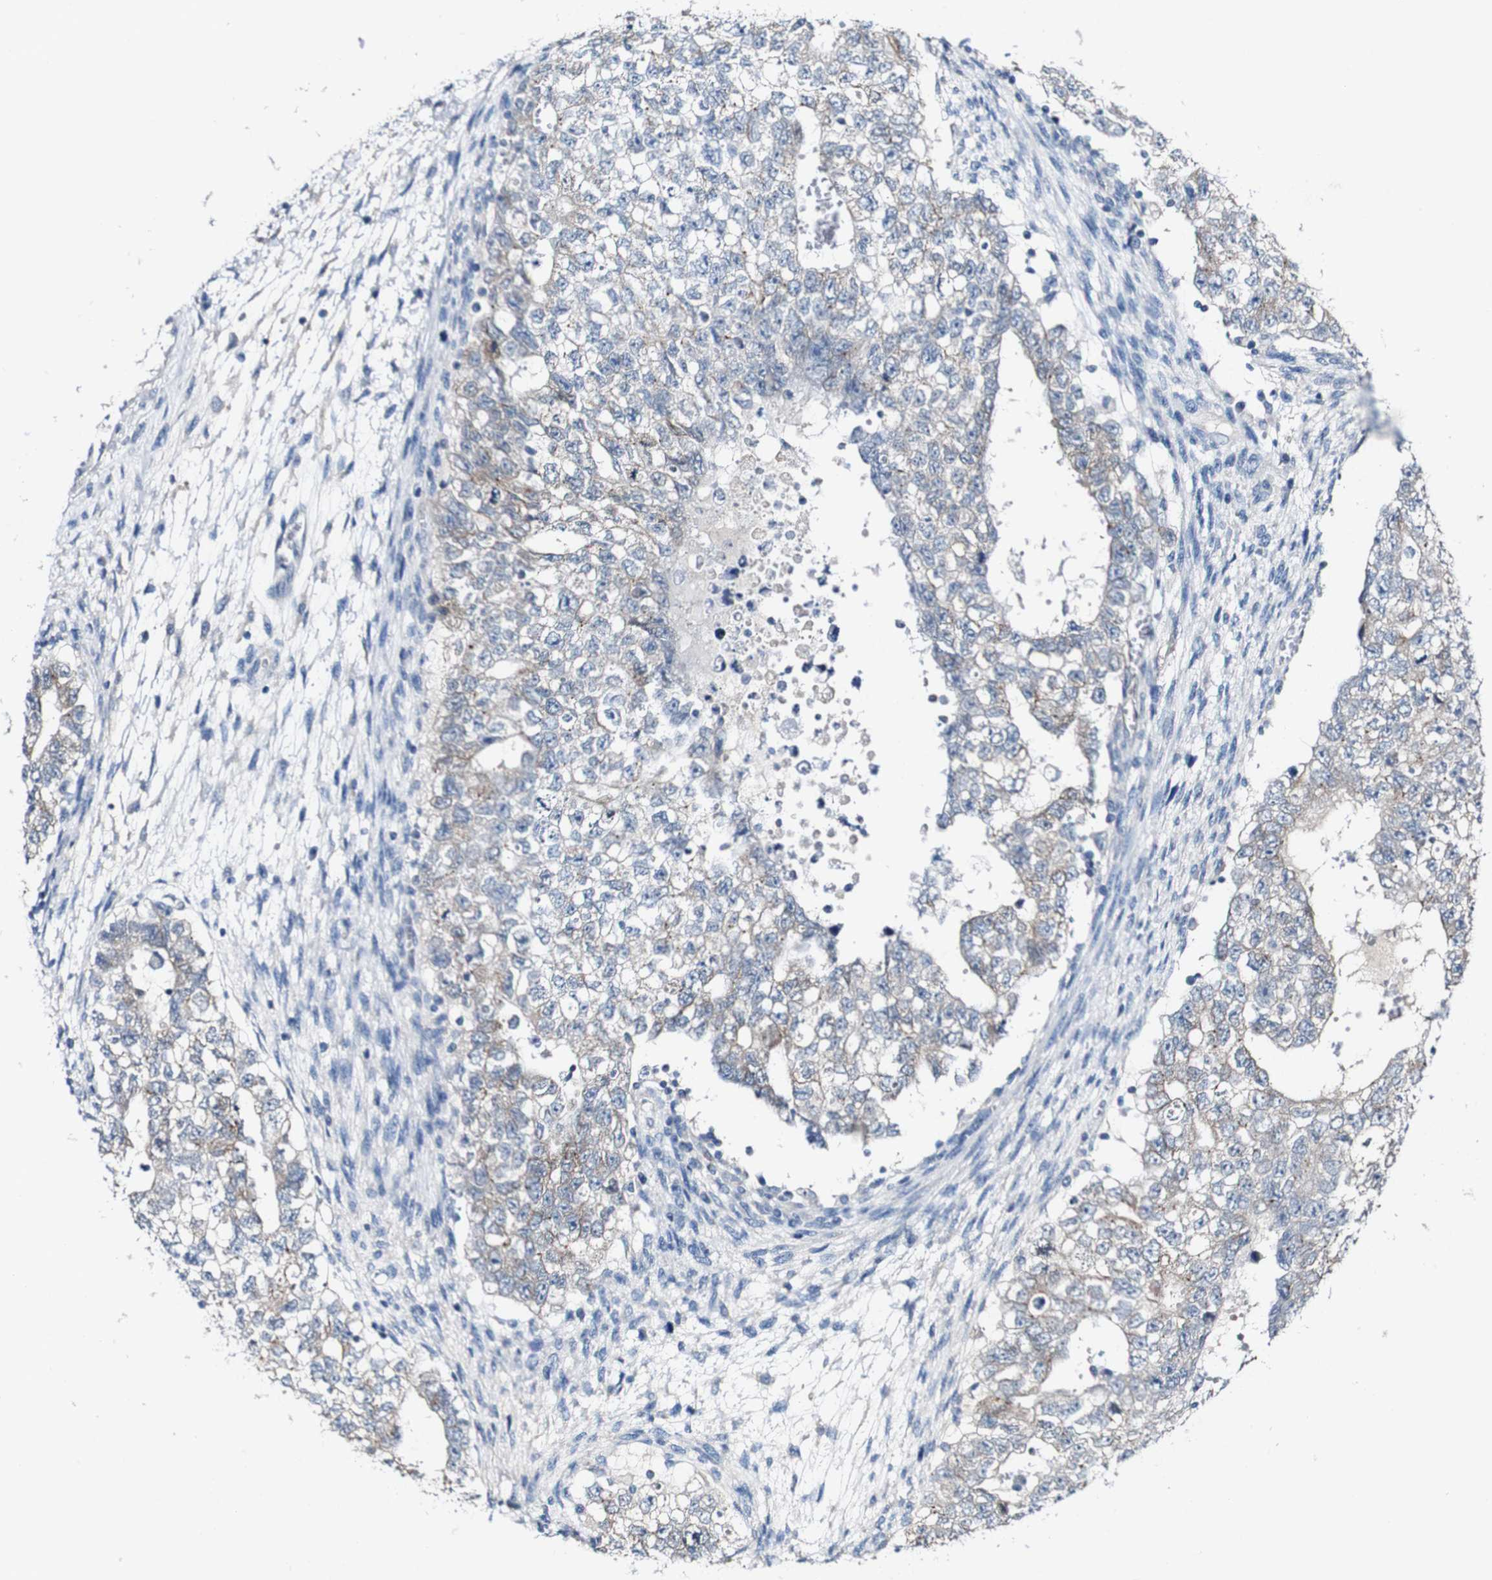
{"staining": {"intensity": "weak", "quantity": "<25%", "location": "cytoplasmic/membranous"}, "tissue": "testis cancer", "cell_type": "Tumor cells", "image_type": "cancer", "snomed": [{"axis": "morphology", "description": "Seminoma, NOS"}, {"axis": "morphology", "description": "Carcinoma, Embryonal, NOS"}, {"axis": "topography", "description": "Testis"}], "caption": "This is a image of IHC staining of testis cancer (embryonal carcinoma), which shows no positivity in tumor cells.", "gene": "GRAMD1A", "patient": {"sex": "male", "age": 38}}